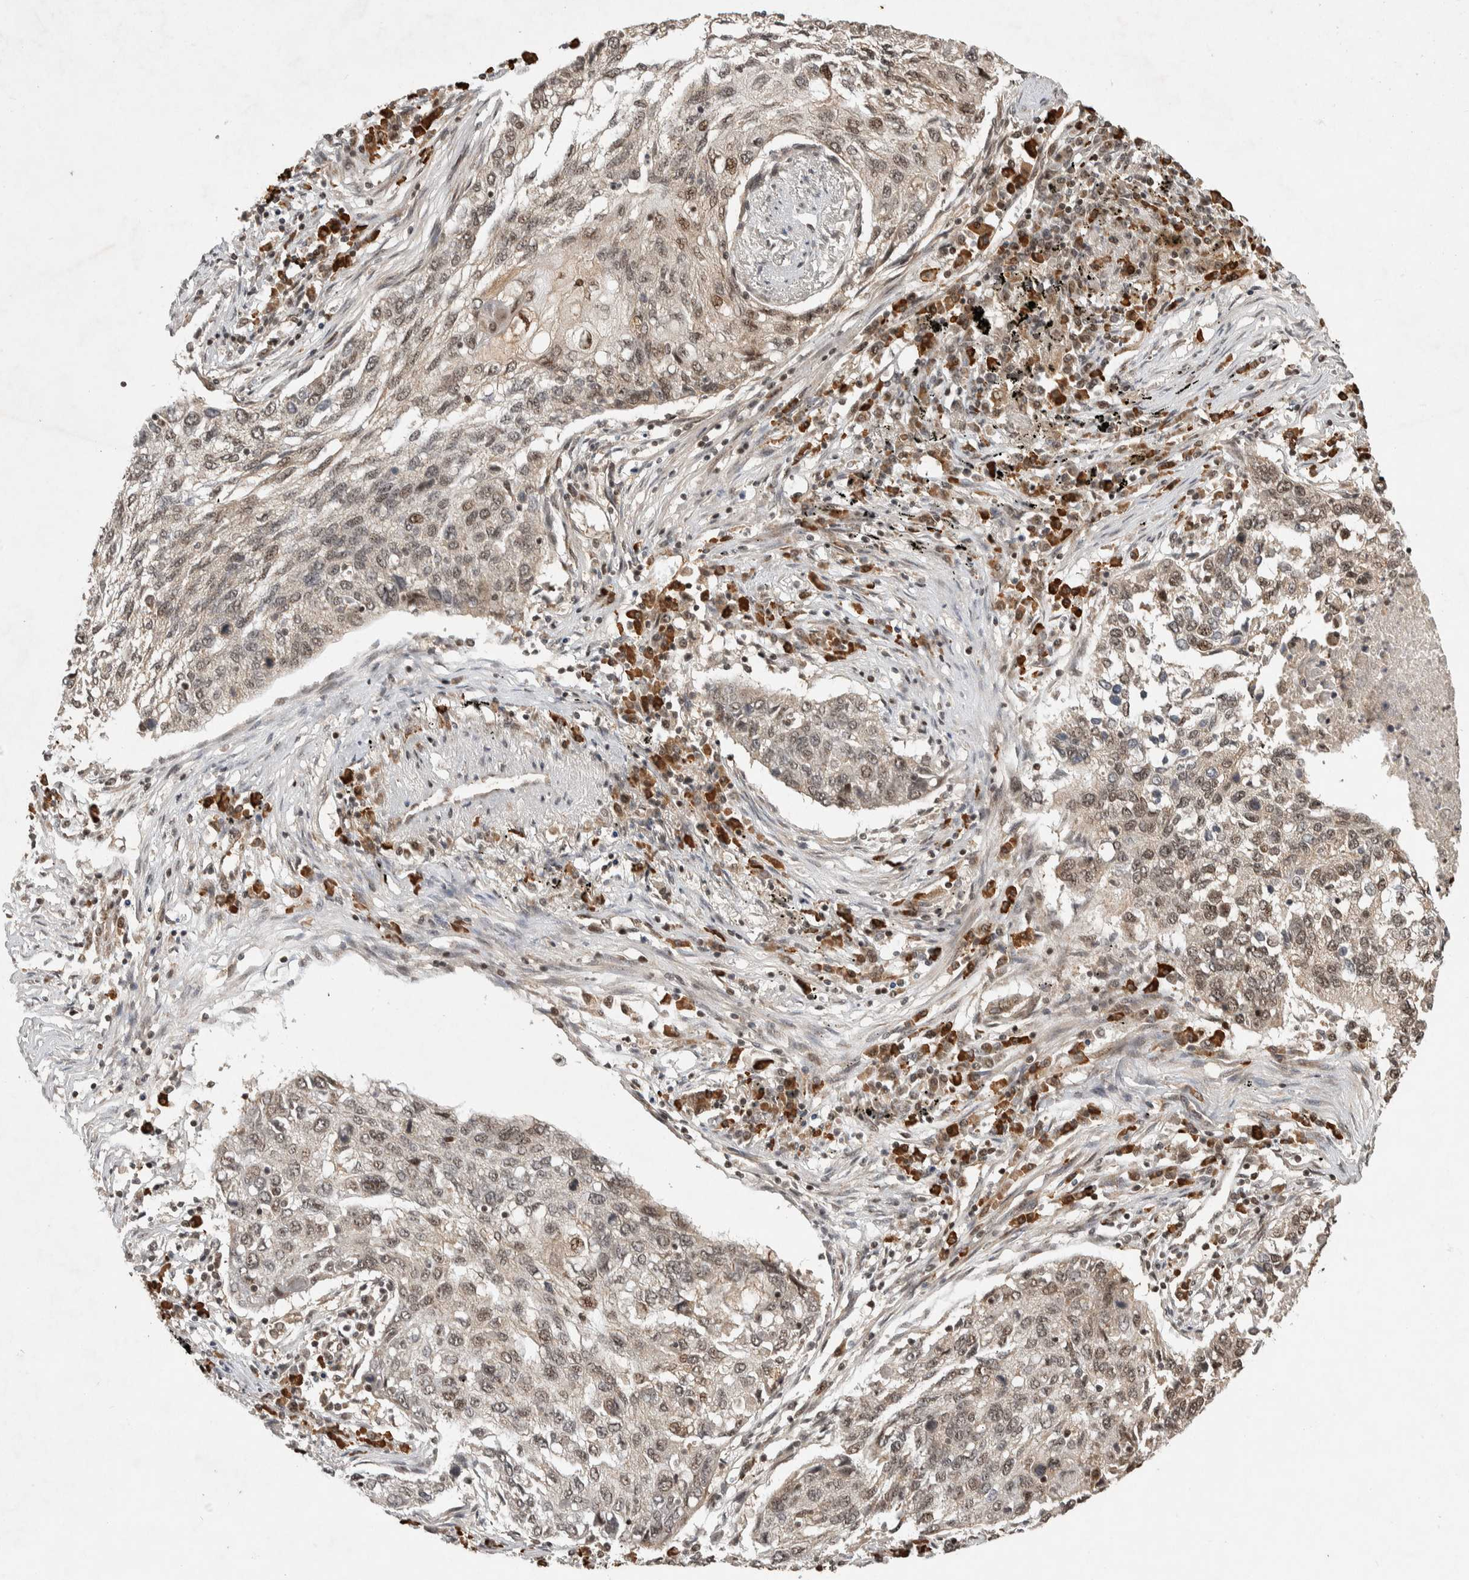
{"staining": {"intensity": "weak", "quantity": ">75%", "location": "nuclear"}, "tissue": "lung cancer", "cell_type": "Tumor cells", "image_type": "cancer", "snomed": [{"axis": "morphology", "description": "Squamous cell carcinoma, NOS"}, {"axis": "topography", "description": "Lung"}], "caption": "High-power microscopy captured an IHC photomicrograph of lung cancer (squamous cell carcinoma), revealing weak nuclear staining in about >75% of tumor cells.", "gene": "TOR1B", "patient": {"sex": "female", "age": 63}}